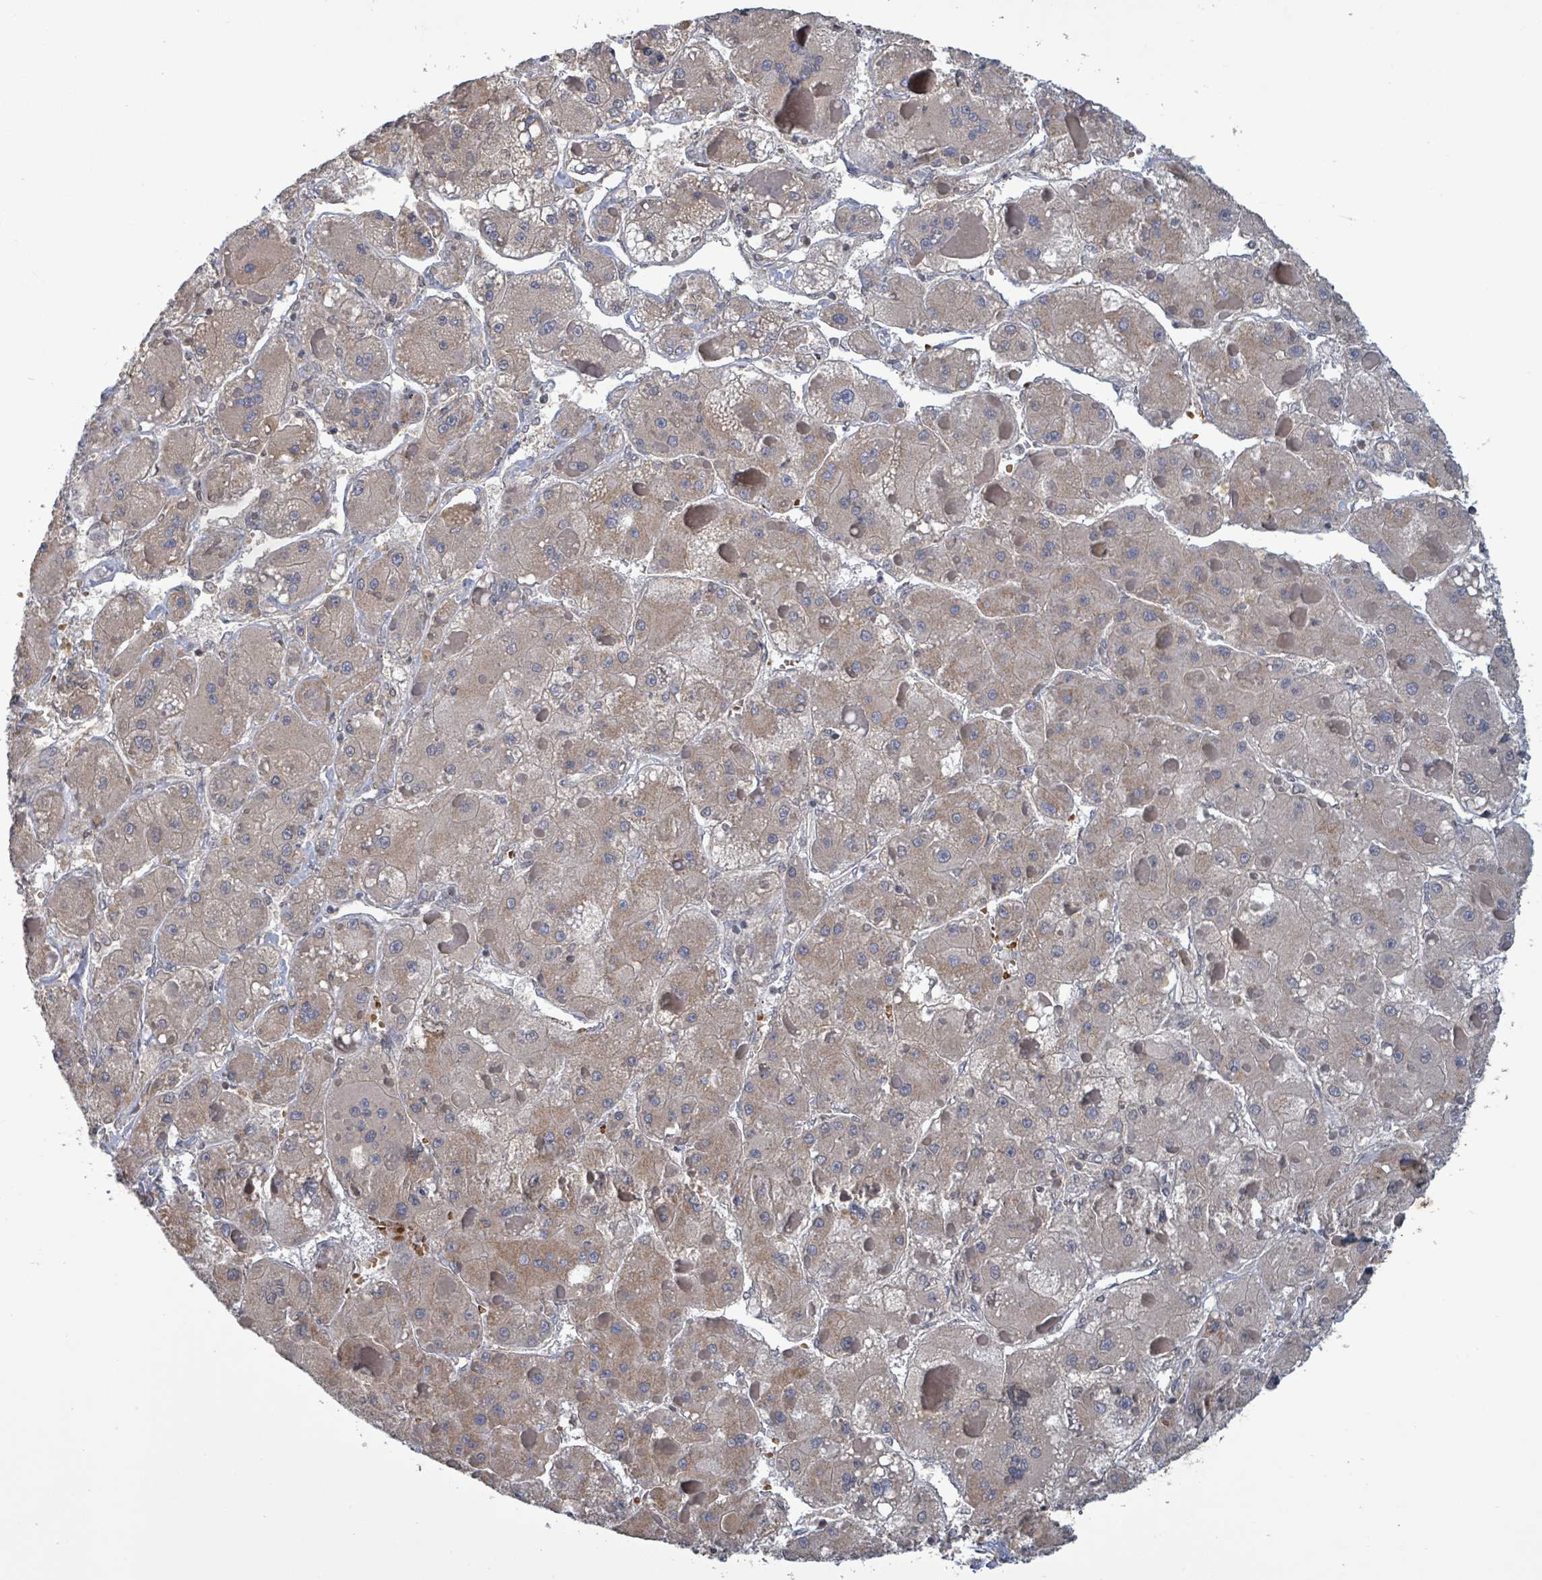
{"staining": {"intensity": "weak", "quantity": "<25%", "location": "cytoplasmic/membranous"}, "tissue": "liver cancer", "cell_type": "Tumor cells", "image_type": "cancer", "snomed": [{"axis": "morphology", "description": "Carcinoma, Hepatocellular, NOS"}, {"axis": "topography", "description": "Liver"}], "caption": "The photomicrograph exhibits no staining of tumor cells in hepatocellular carcinoma (liver).", "gene": "GRM8", "patient": {"sex": "female", "age": 73}}